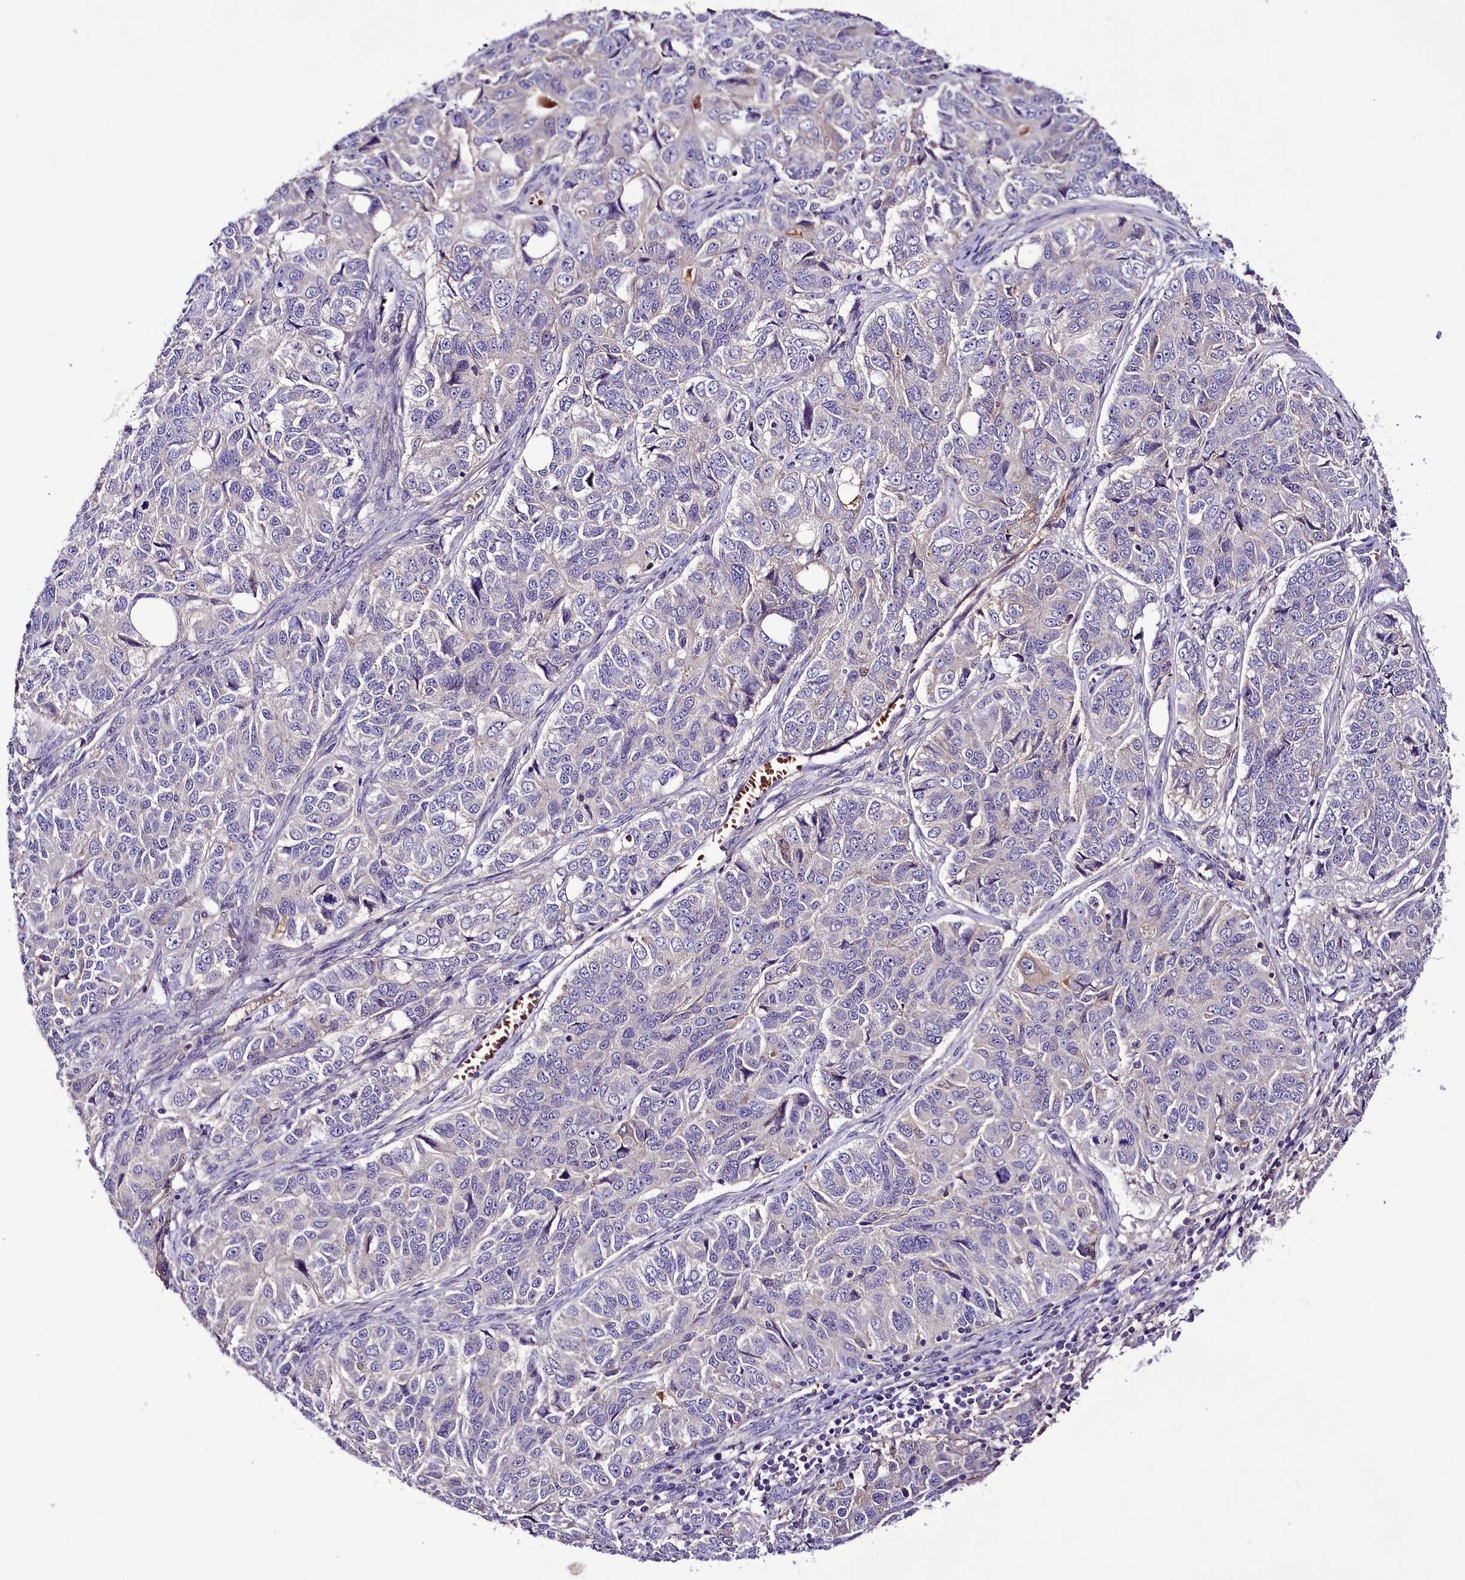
{"staining": {"intensity": "negative", "quantity": "none", "location": "none"}, "tissue": "ovarian cancer", "cell_type": "Tumor cells", "image_type": "cancer", "snomed": [{"axis": "morphology", "description": "Carcinoma, endometroid"}, {"axis": "topography", "description": "Ovary"}], "caption": "Ovarian endometroid carcinoma was stained to show a protein in brown. There is no significant positivity in tumor cells. Nuclei are stained in blue.", "gene": "PPP1R32", "patient": {"sex": "female", "age": 51}}